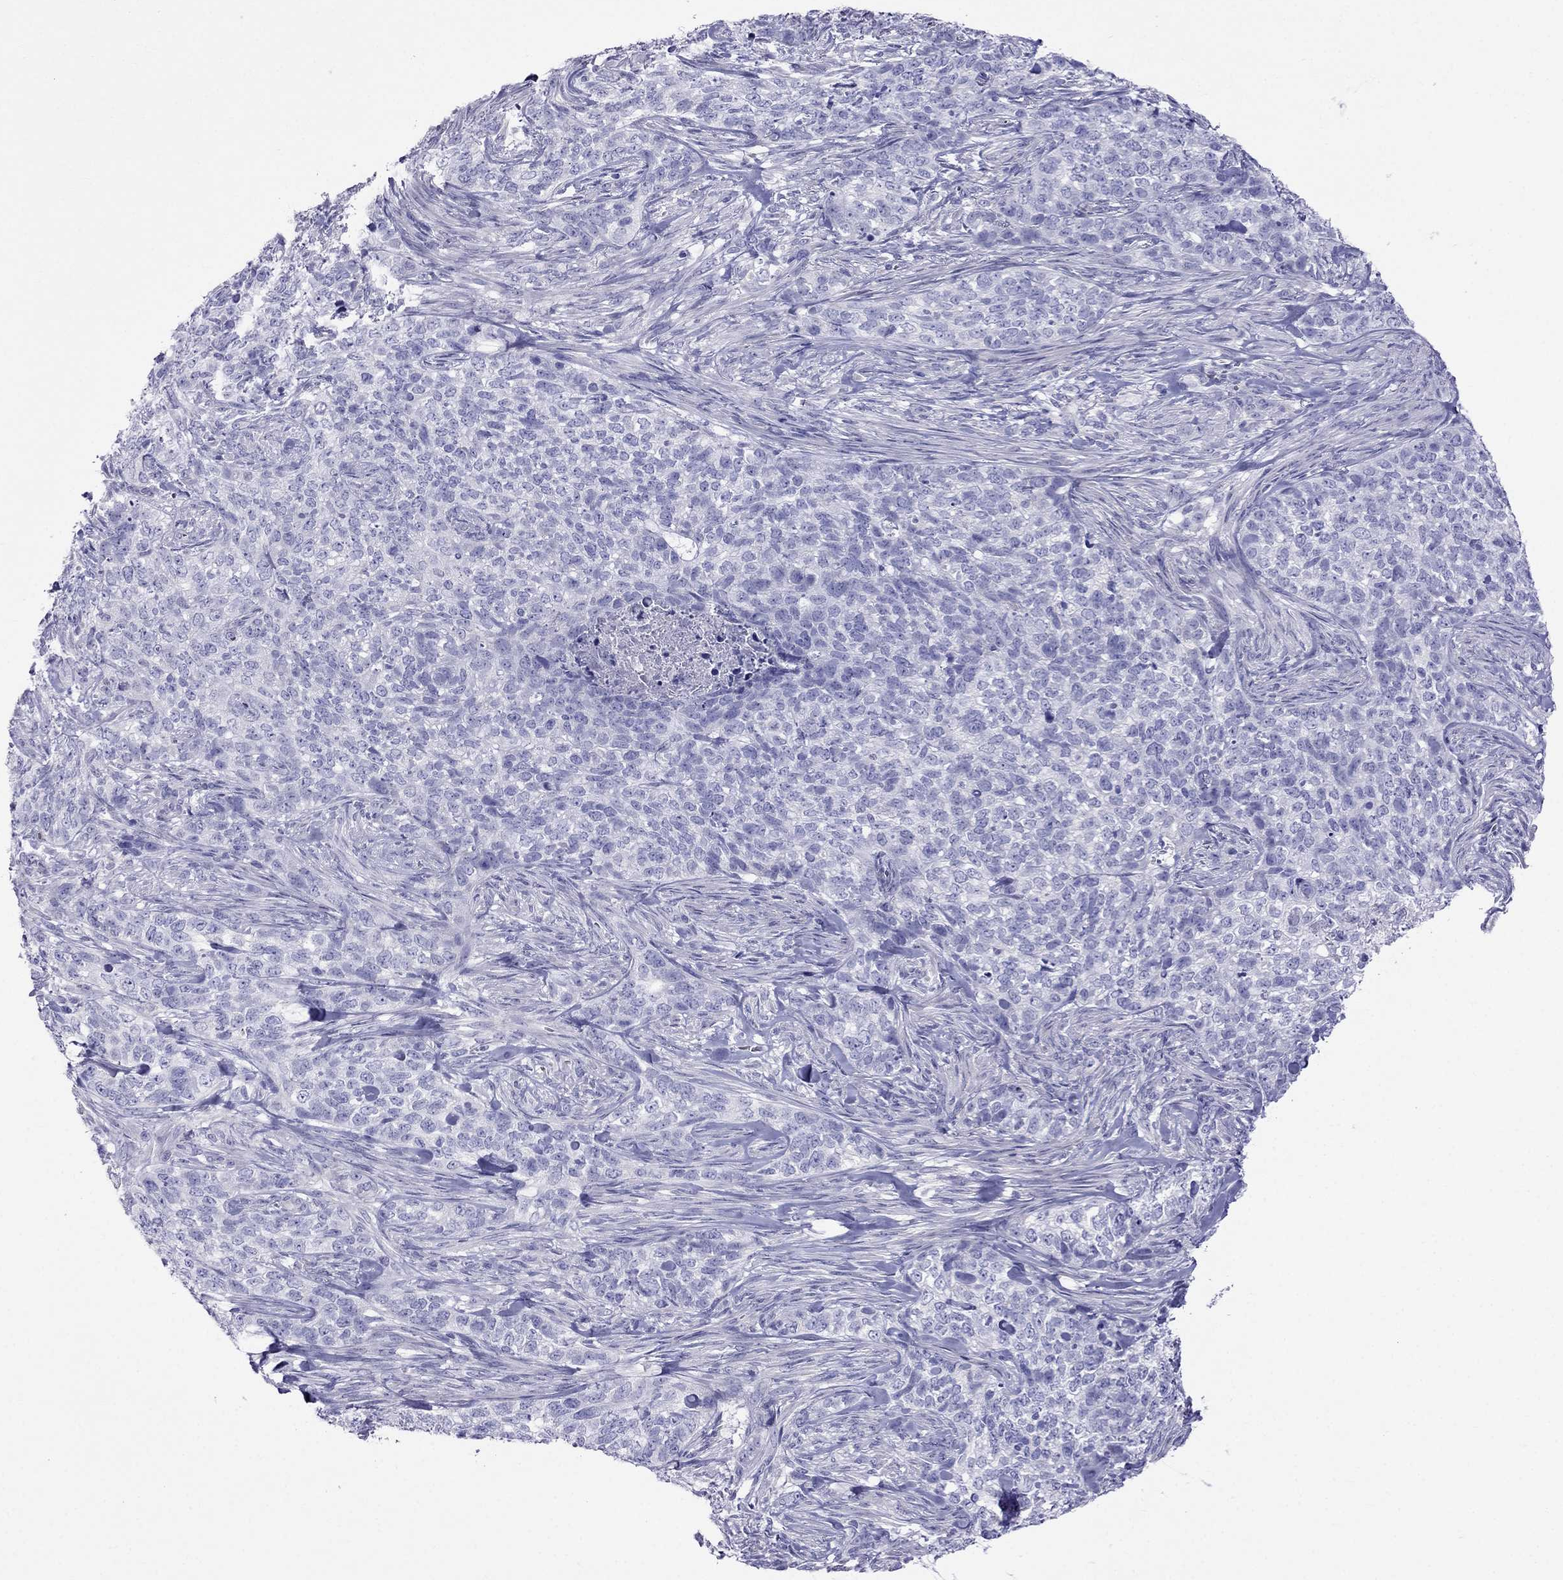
{"staining": {"intensity": "negative", "quantity": "none", "location": "none"}, "tissue": "skin cancer", "cell_type": "Tumor cells", "image_type": "cancer", "snomed": [{"axis": "morphology", "description": "Basal cell carcinoma"}, {"axis": "topography", "description": "Skin"}], "caption": "Protein analysis of skin cancer displays no significant positivity in tumor cells.", "gene": "TDRD1", "patient": {"sex": "female", "age": 69}}